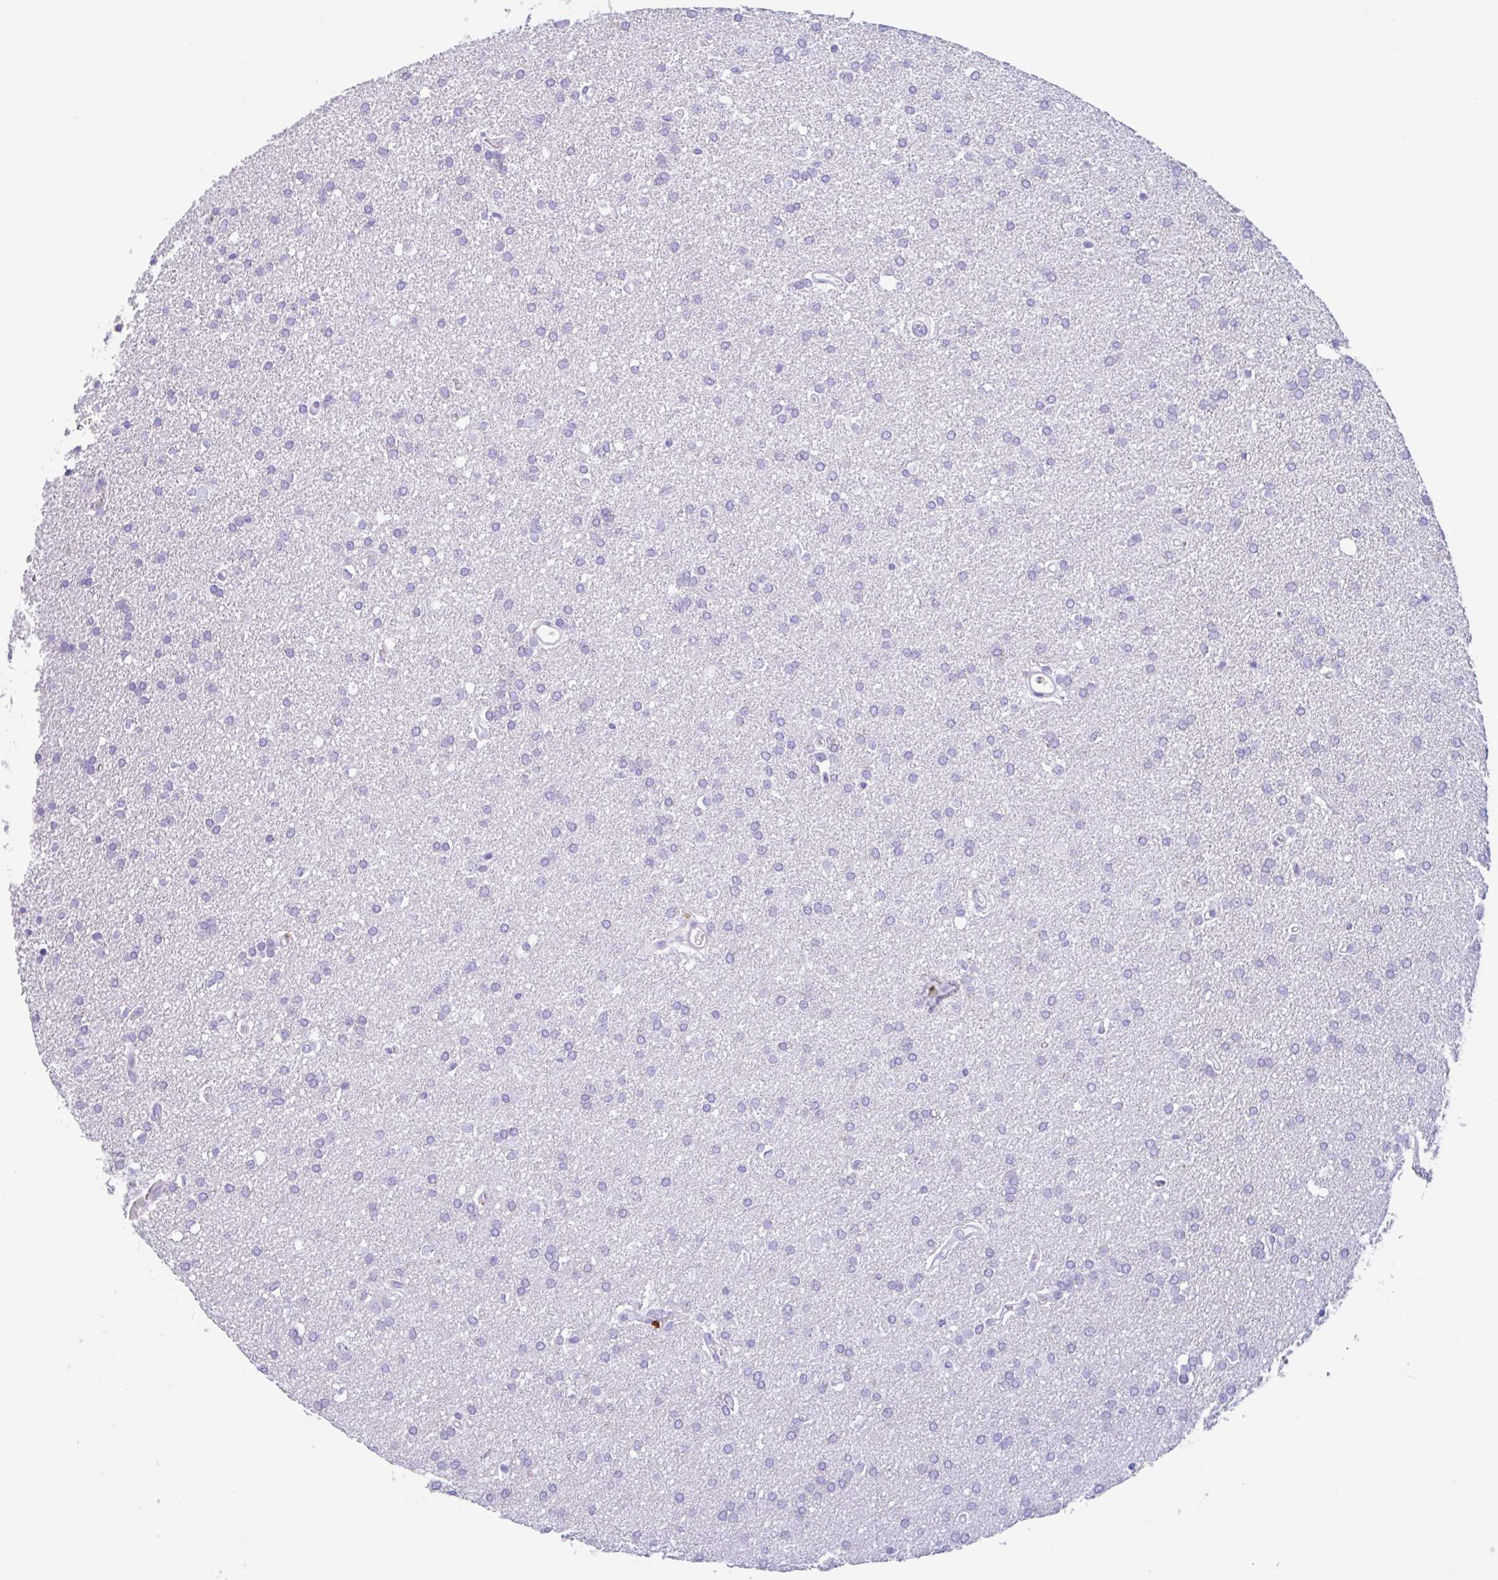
{"staining": {"intensity": "negative", "quantity": "none", "location": "none"}, "tissue": "glioma", "cell_type": "Tumor cells", "image_type": "cancer", "snomed": [{"axis": "morphology", "description": "Glioma, malignant, Low grade"}, {"axis": "topography", "description": "Brain"}], "caption": "Tumor cells show no significant protein staining in glioma.", "gene": "DTWD2", "patient": {"sex": "female", "age": 34}}